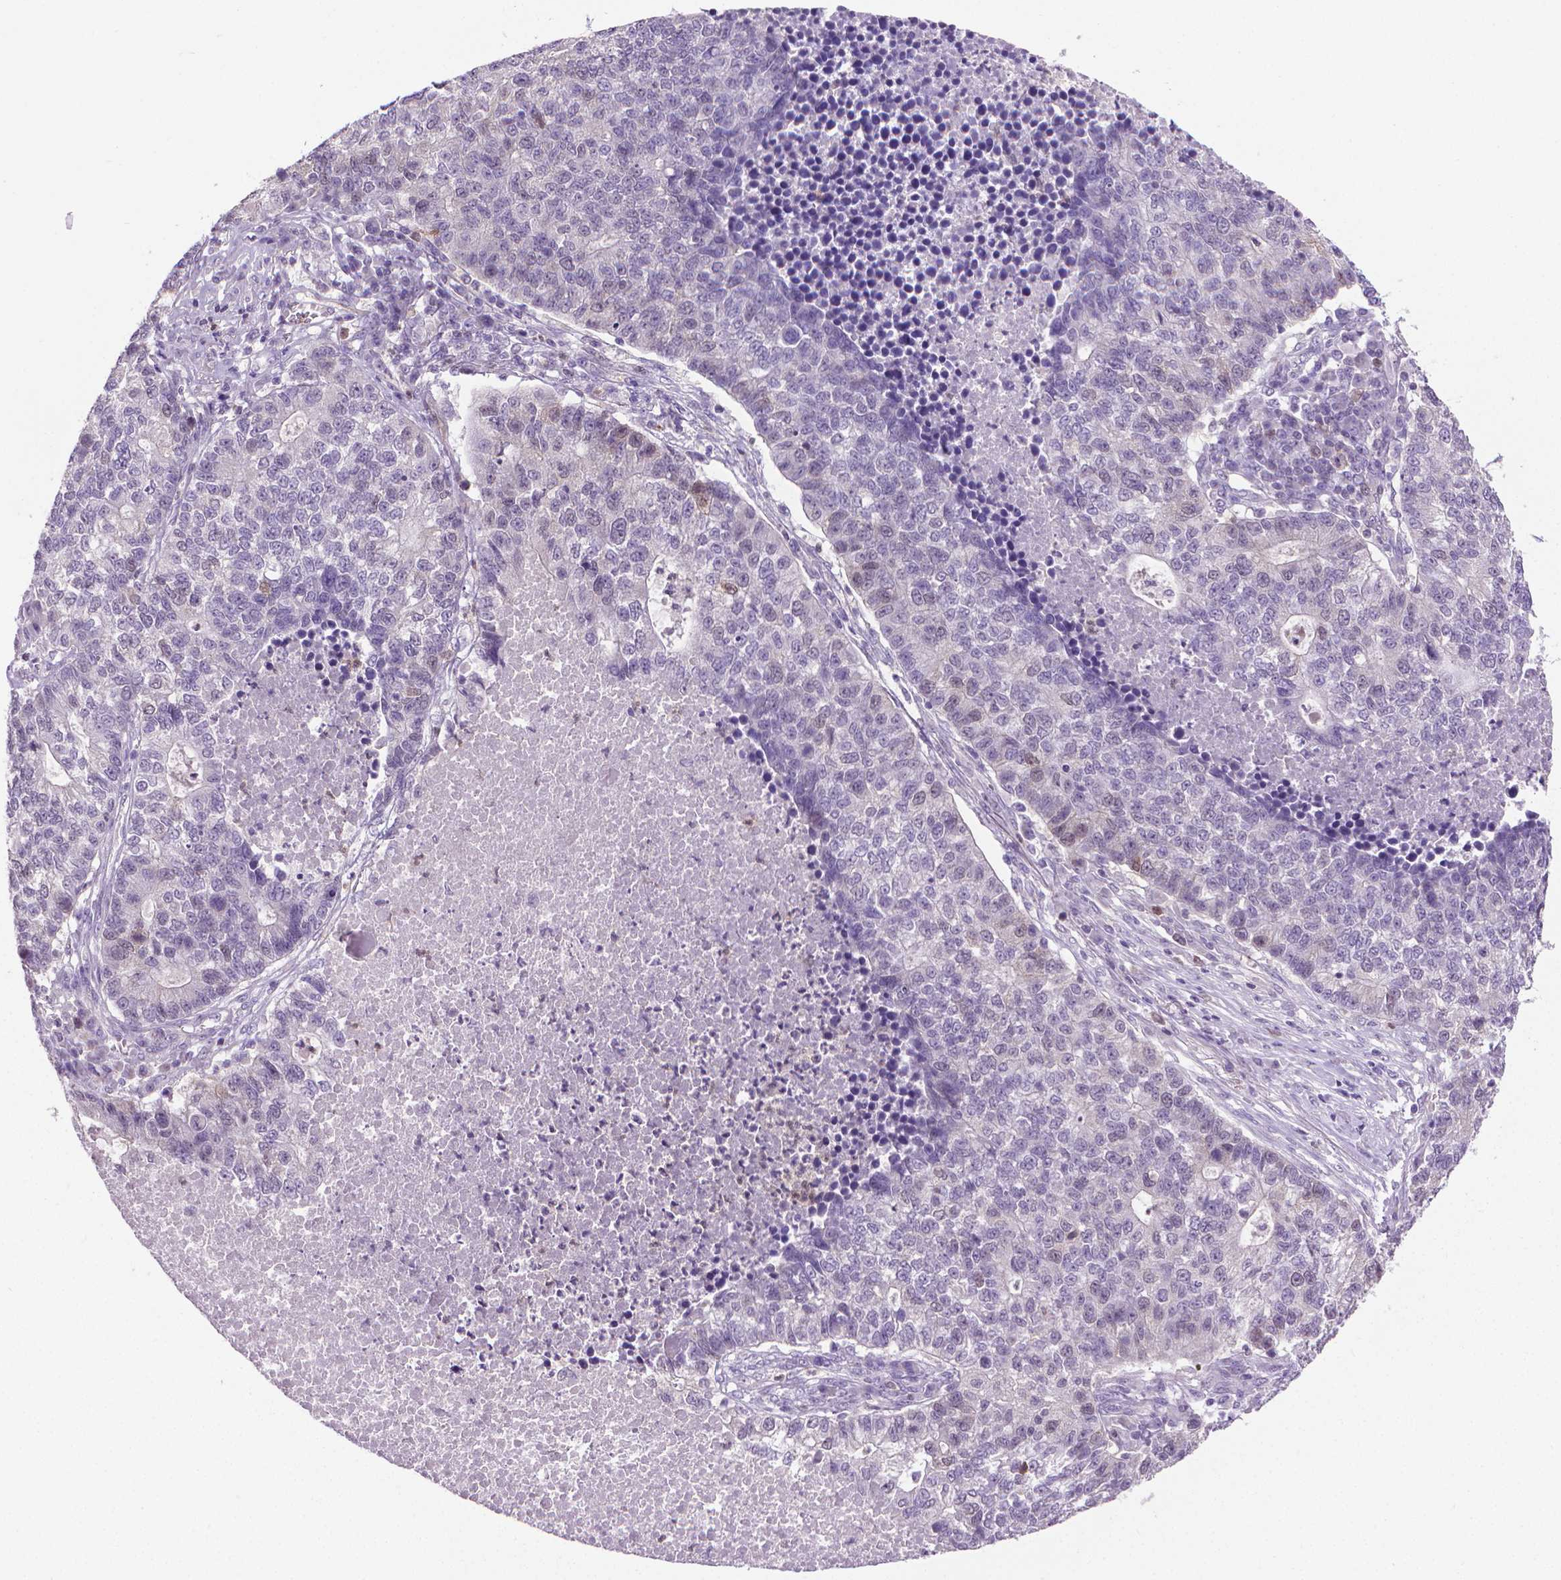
{"staining": {"intensity": "negative", "quantity": "none", "location": "none"}, "tissue": "lung cancer", "cell_type": "Tumor cells", "image_type": "cancer", "snomed": [{"axis": "morphology", "description": "Adenocarcinoma, NOS"}, {"axis": "topography", "description": "Lung"}], "caption": "DAB (3,3'-diaminobenzidine) immunohistochemical staining of human lung cancer exhibits no significant positivity in tumor cells.", "gene": "CDKN2D", "patient": {"sex": "male", "age": 57}}